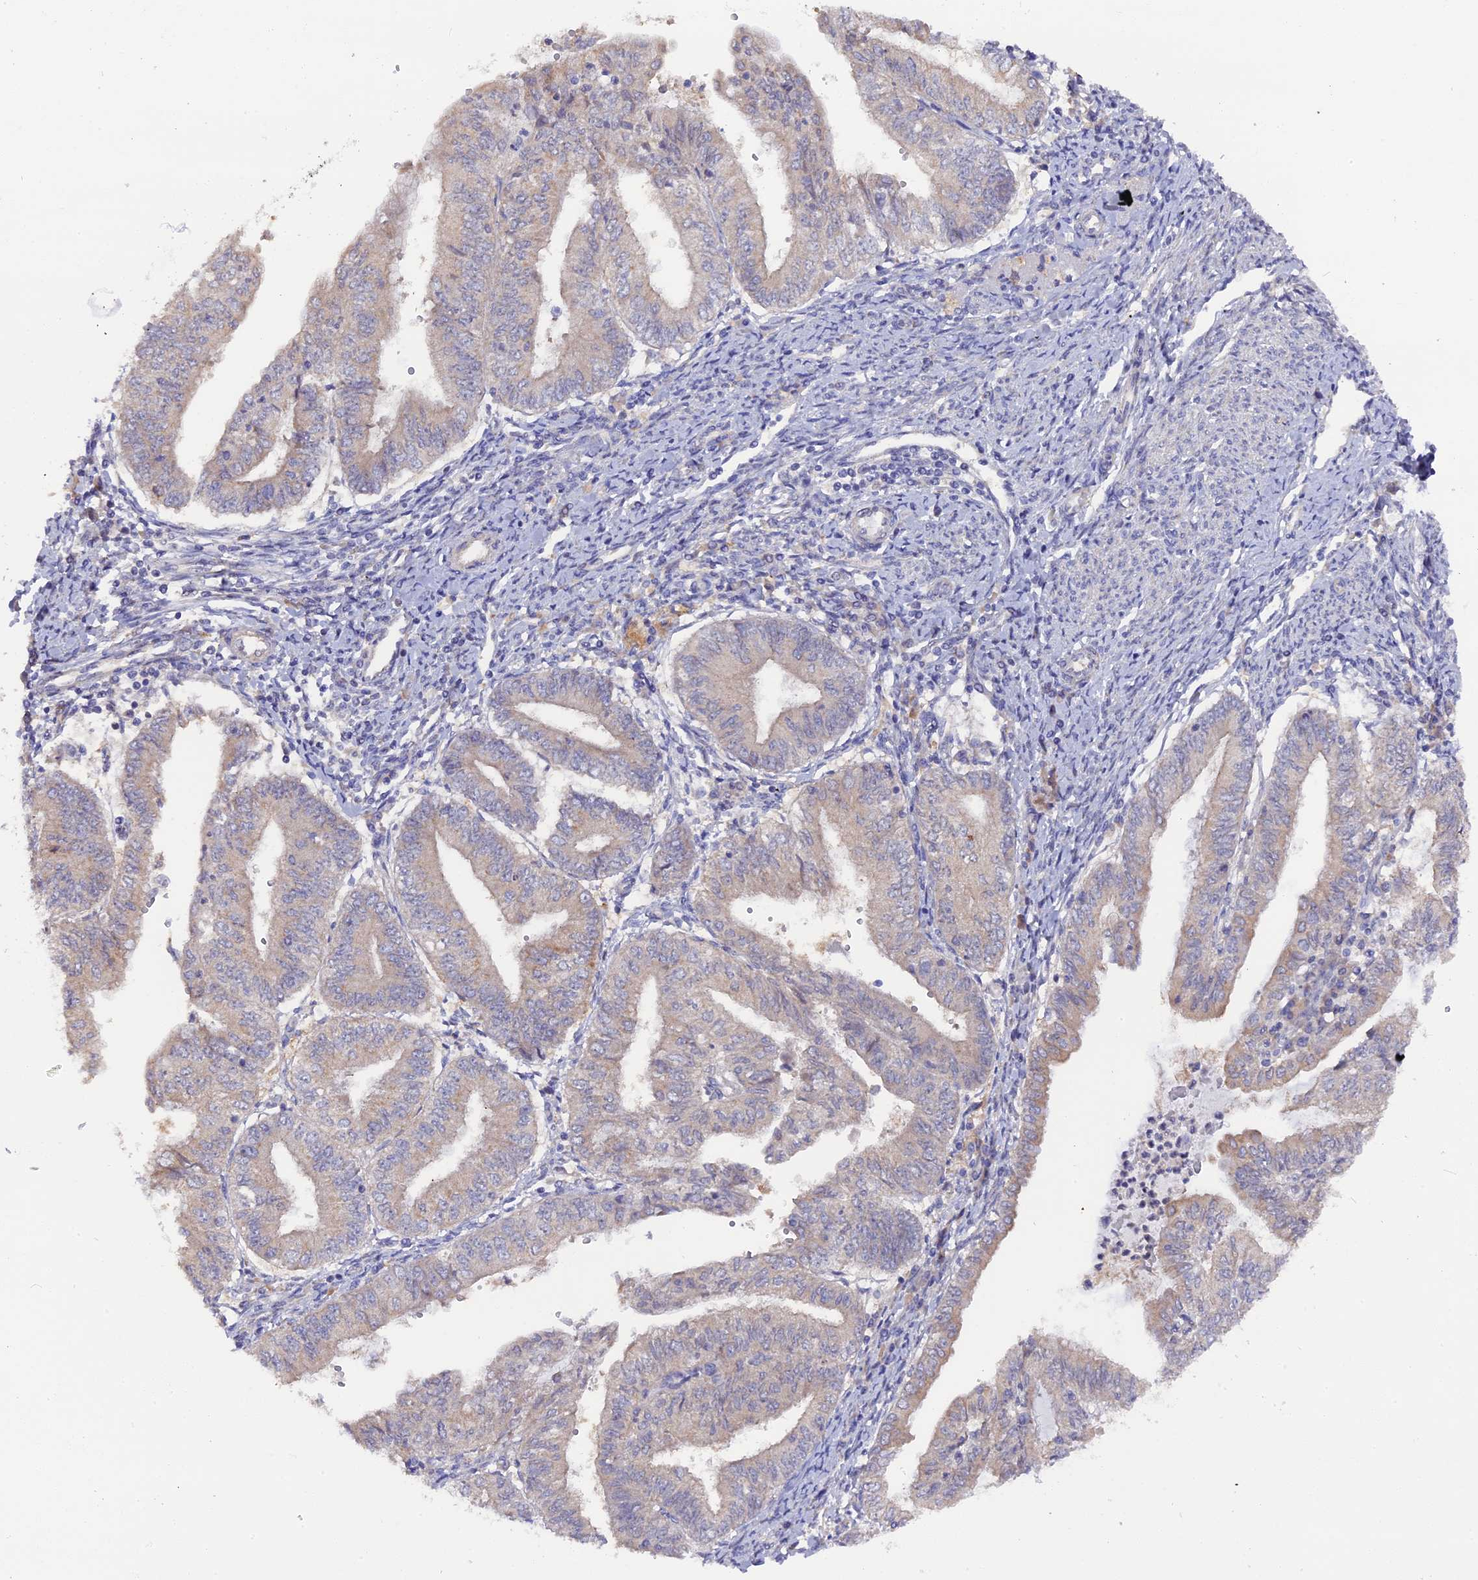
{"staining": {"intensity": "weak", "quantity": "<25%", "location": "cytoplasmic/membranous"}, "tissue": "endometrial cancer", "cell_type": "Tumor cells", "image_type": "cancer", "snomed": [{"axis": "morphology", "description": "Adenocarcinoma, NOS"}, {"axis": "topography", "description": "Endometrium"}], "caption": "Micrograph shows no significant protein expression in tumor cells of endometrial cancer.", "gene": "ZCCHC2", "patient": {"sex": "female", "age": 66}}